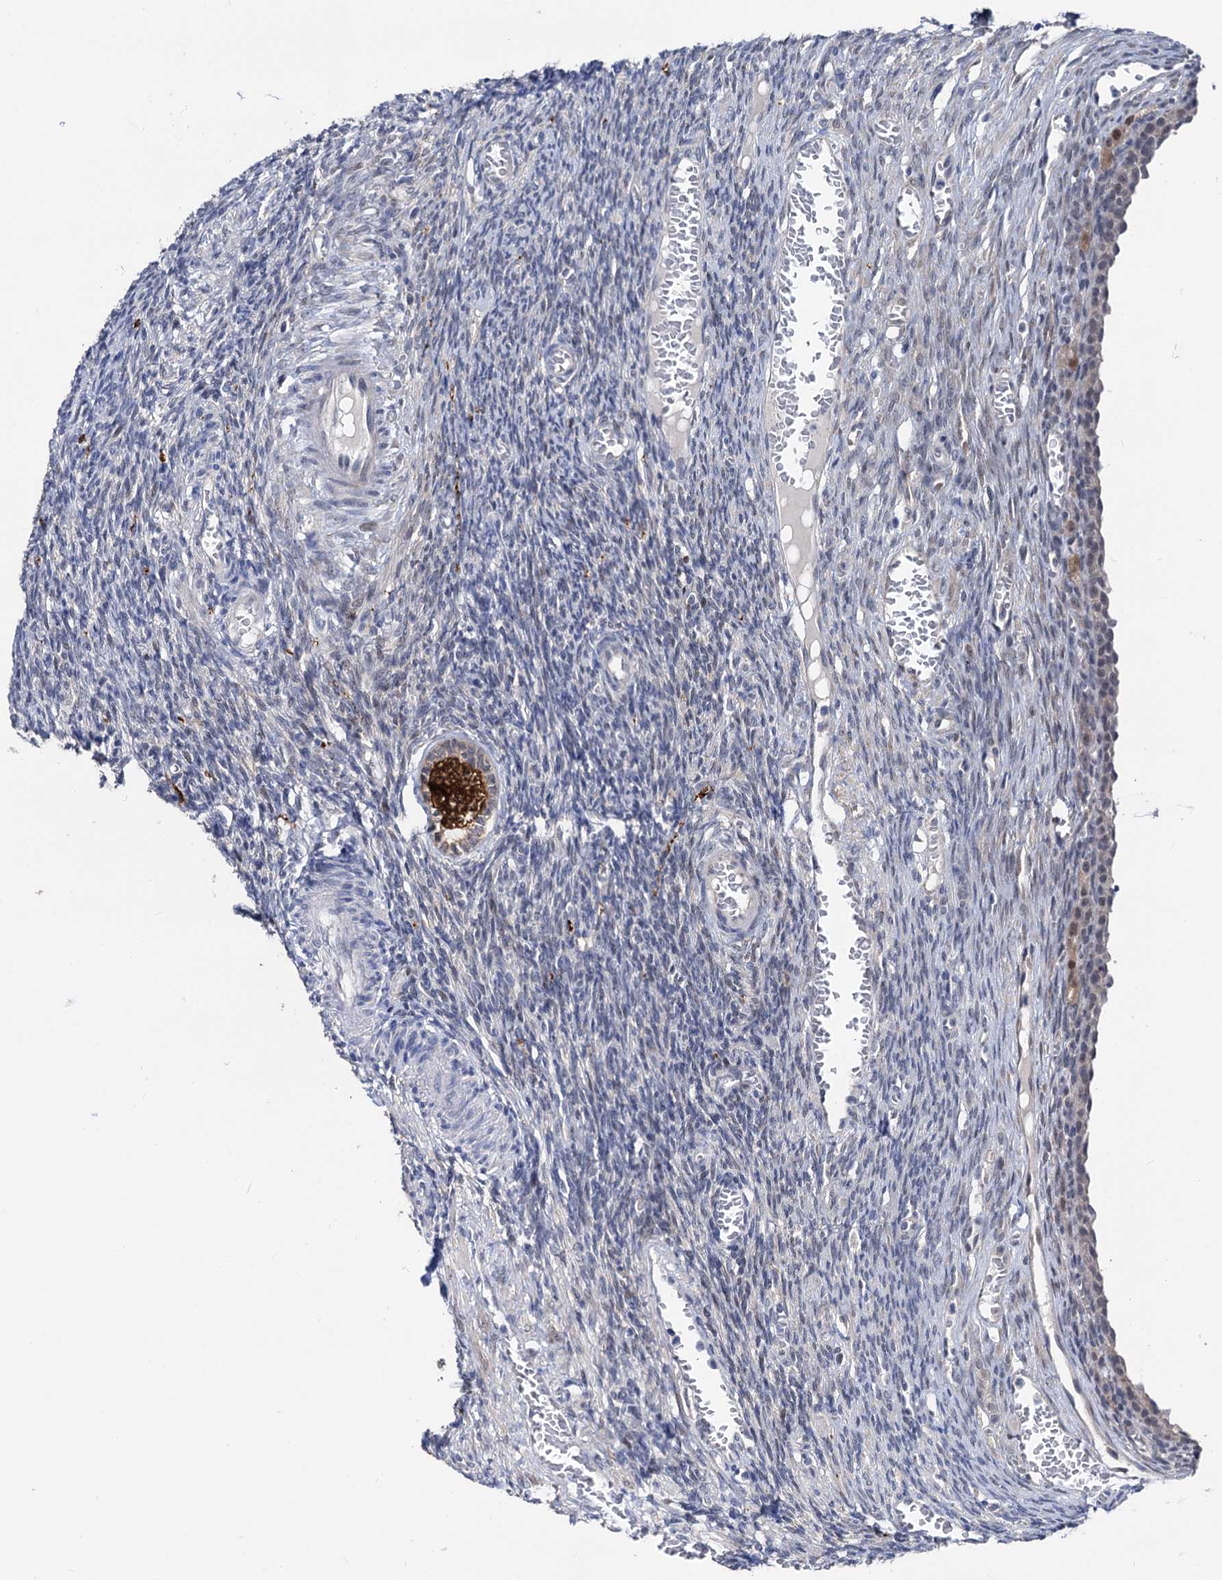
{"staining": {"intensity": "strong", "quantity": "25%-75%", "location": "cytoplasmic/membranous"}, "tissue": "ovary", "cell_type": "Follicle cells", "image_type": "normal", "snomed": [{"axis": "morphology", "description": "Normal tissue, NOS"}, {"axis": "topography", "description": "Ovary"}], "caption": "Immunohistochemistry (IHC) staining of normal ovary, which displays high levels of strong cytoplasmic/membranous staining in approximately 25%-75% of follicle cells indicating strong cytoplasmic/membranous protein positivity. The staining was performed using DAB (brown) for protein detection and nuclei were counterstained in hematoxylin (blue).", "gene": "CAPRIN2", "patient": {"sex": "female", "age": 27}}